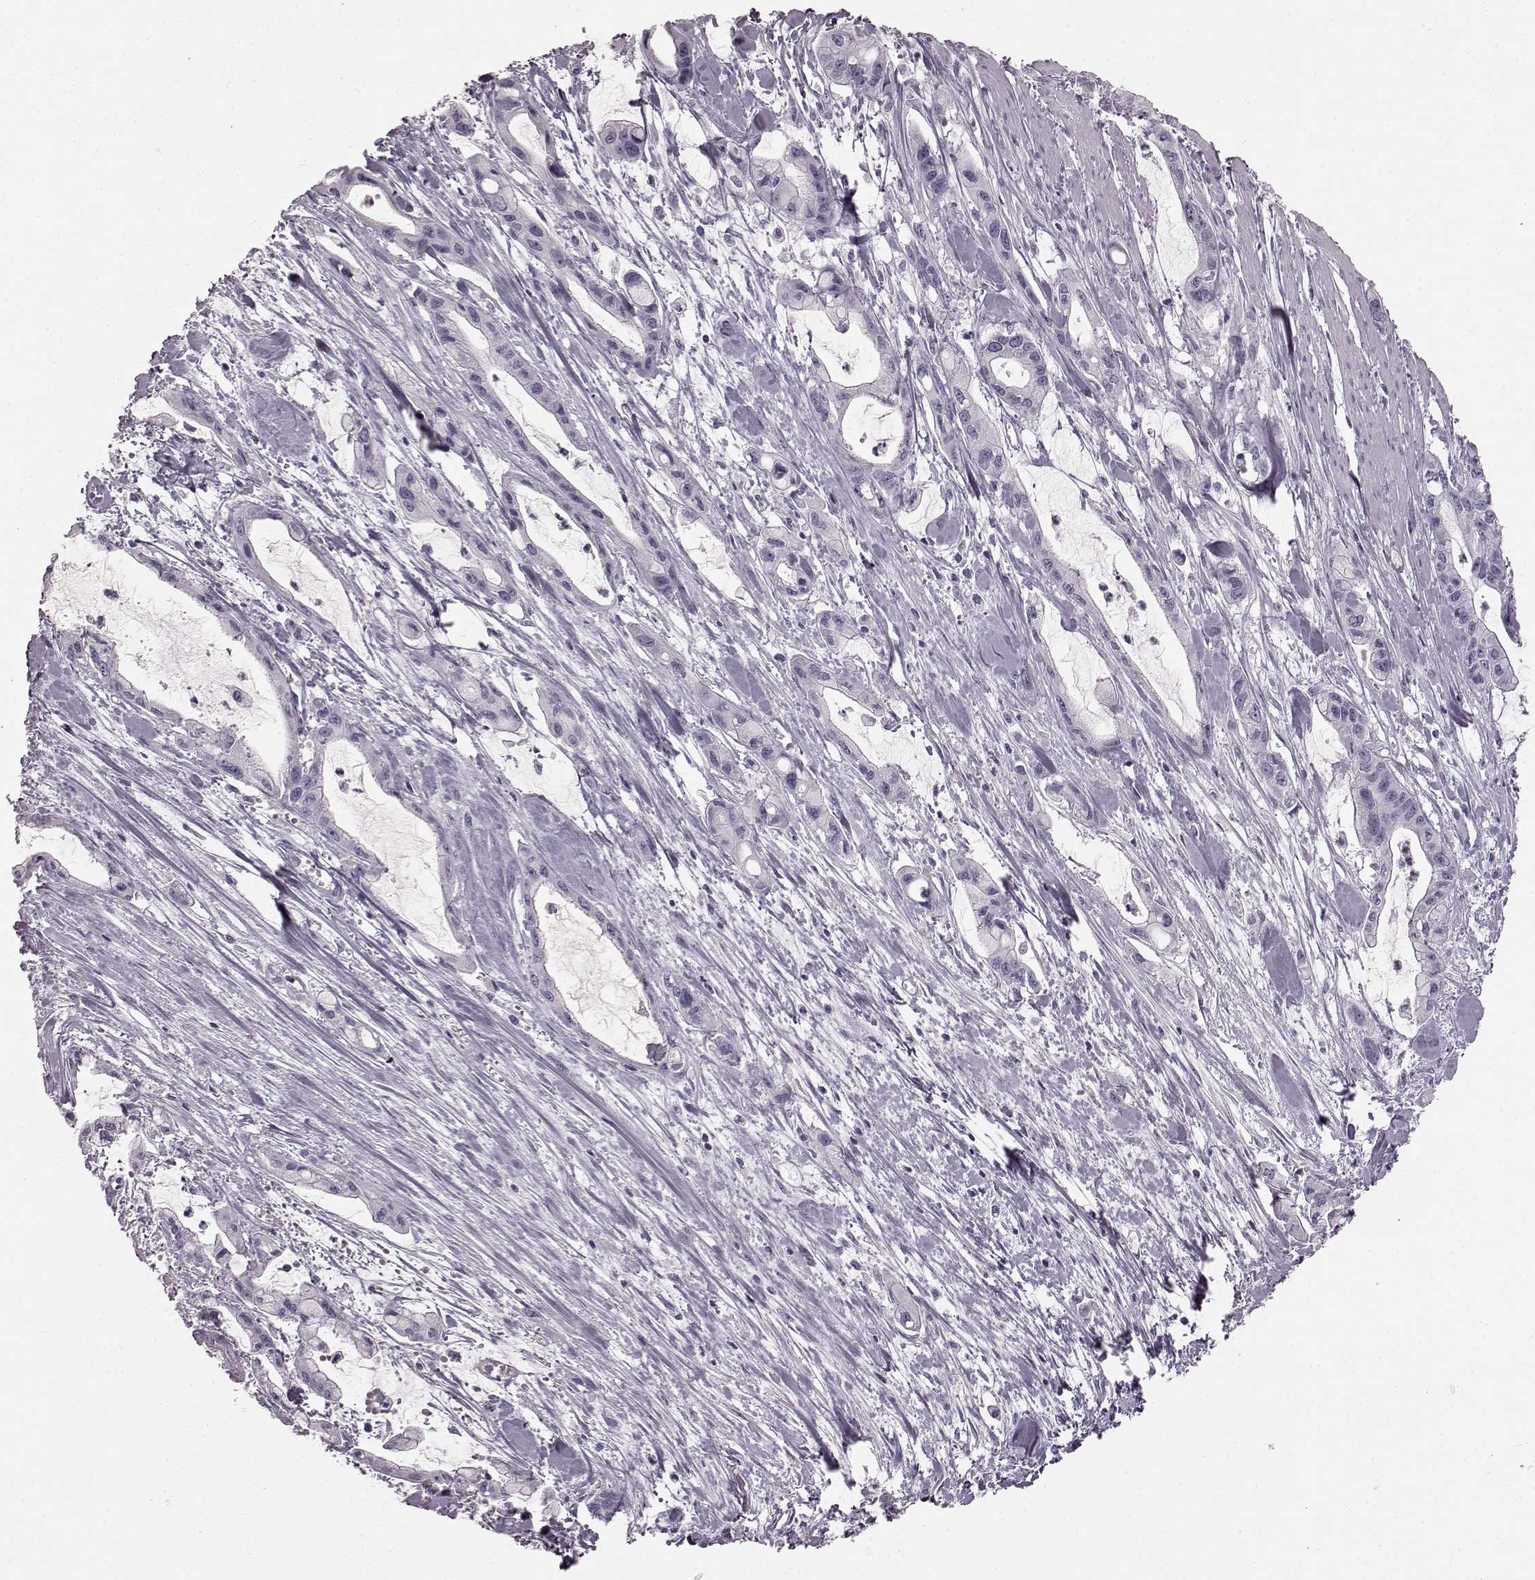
{"staining": {"intensity": "negative", "quantity": "none", "location": "none"}, "tissue": "pancreatic cancer", "cell_type": "Tumor cells", "image_type": "cancer", "snomed": [{"axis": "morphology", "description": "Adenocarcinoma, NOS"}, {"axis": "topography", "description": "Pancreas"}], "caption": "Immunohistochemical staining of adenocarcinoma (pancreatic) demonstrates no significant expression in tumor cells.", "gene": "TCHHL1", "patient": {"sex": "male", "age": 48}}